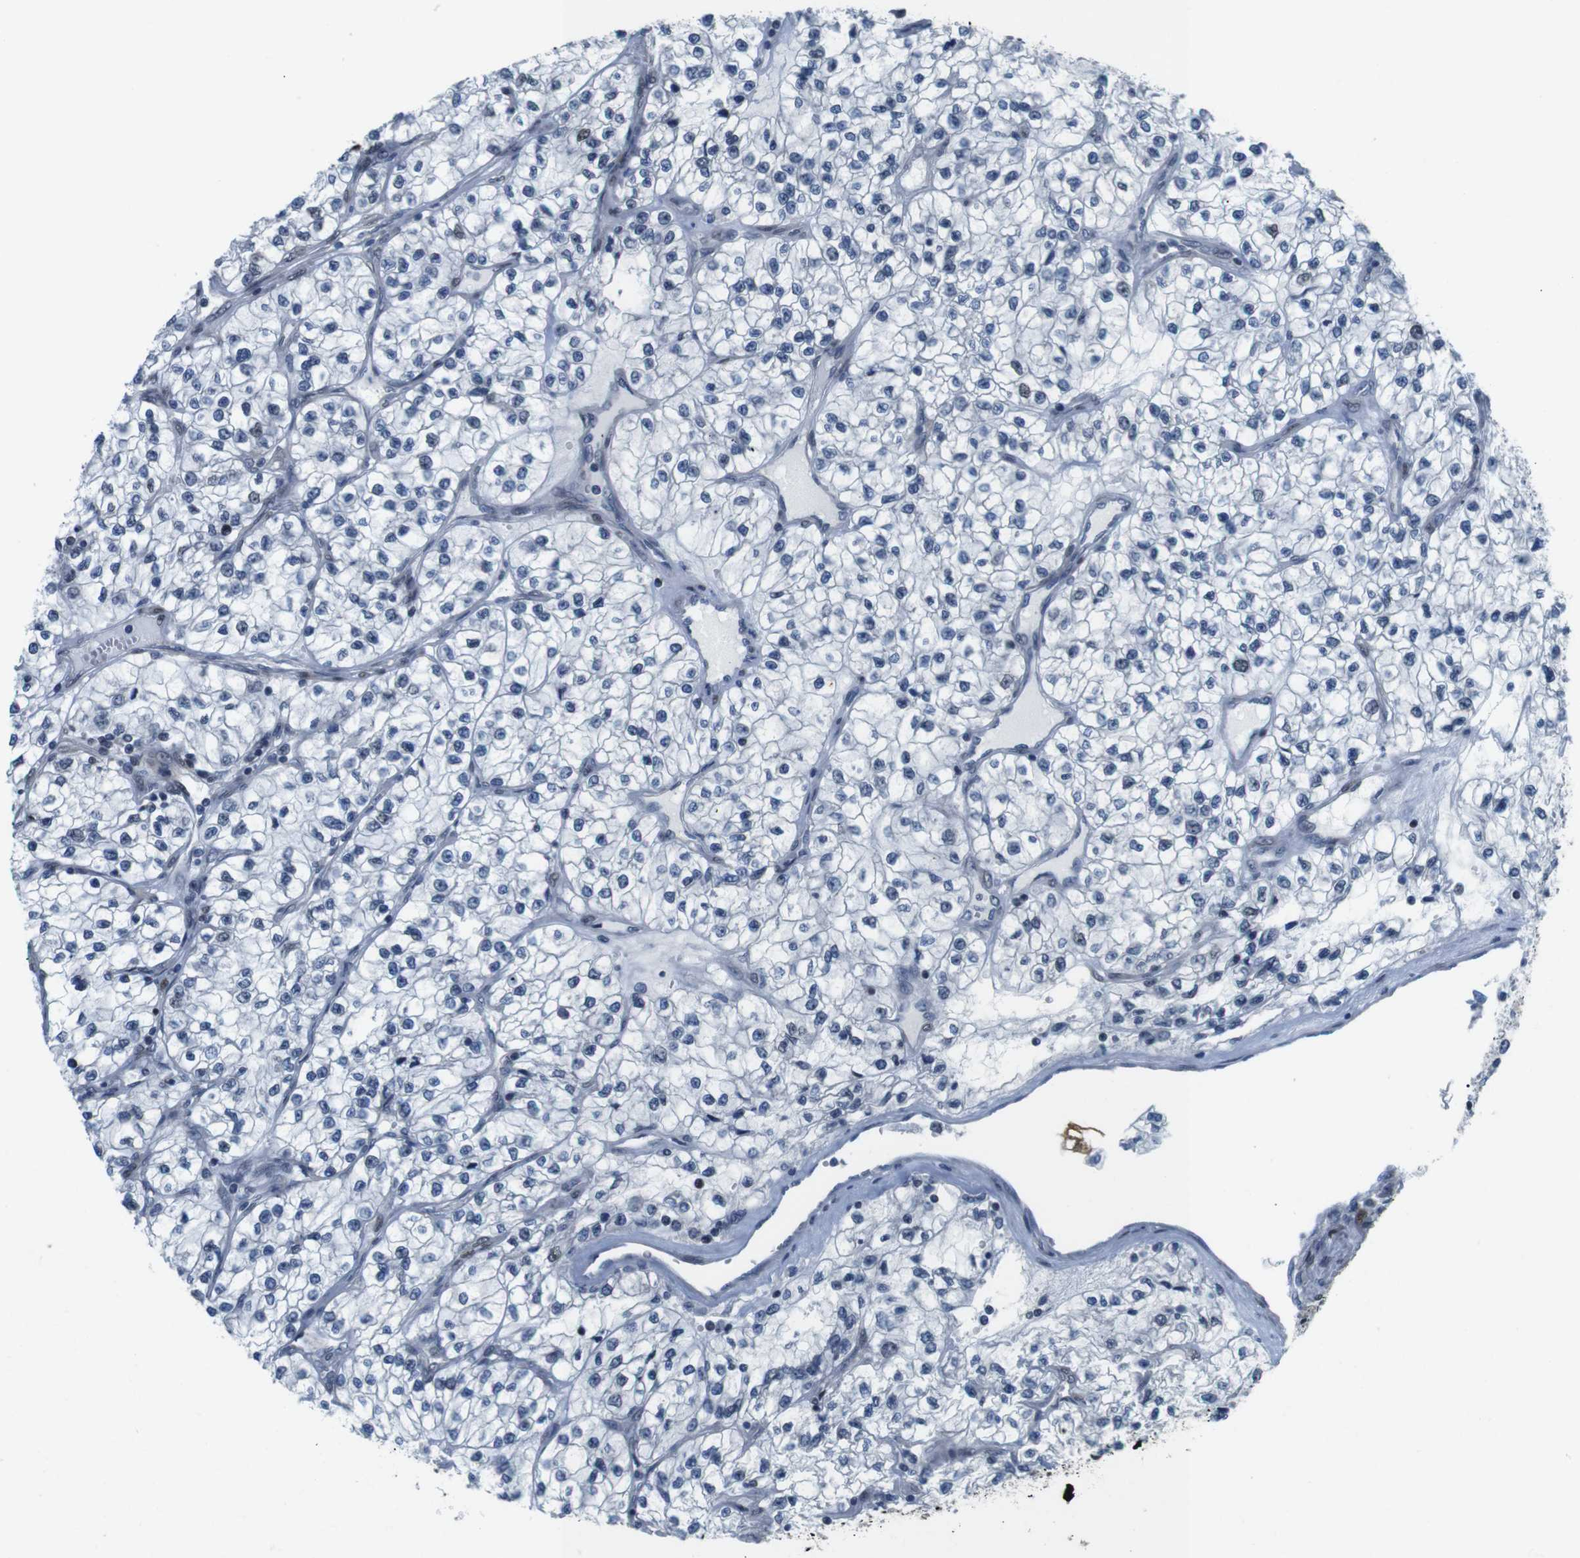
{"staining": {"intensity": "negative", "quantity": "none", "location": "none"}, "tissue": "renal cancer", "cell_type": "Tumor cells", "image_type": "cancer", "snomed": [{"axis": "morphology", "description": "Adenocarcinoma, NOS"}, {"axis": "topography", "description": "Kidney"}], "caption": "The histopathology image reveals no significant expression in tumor cells of adenocarcinoma (renal).", "gene": "SMCO2", "patient": {"sex": "female", "age": 57}}